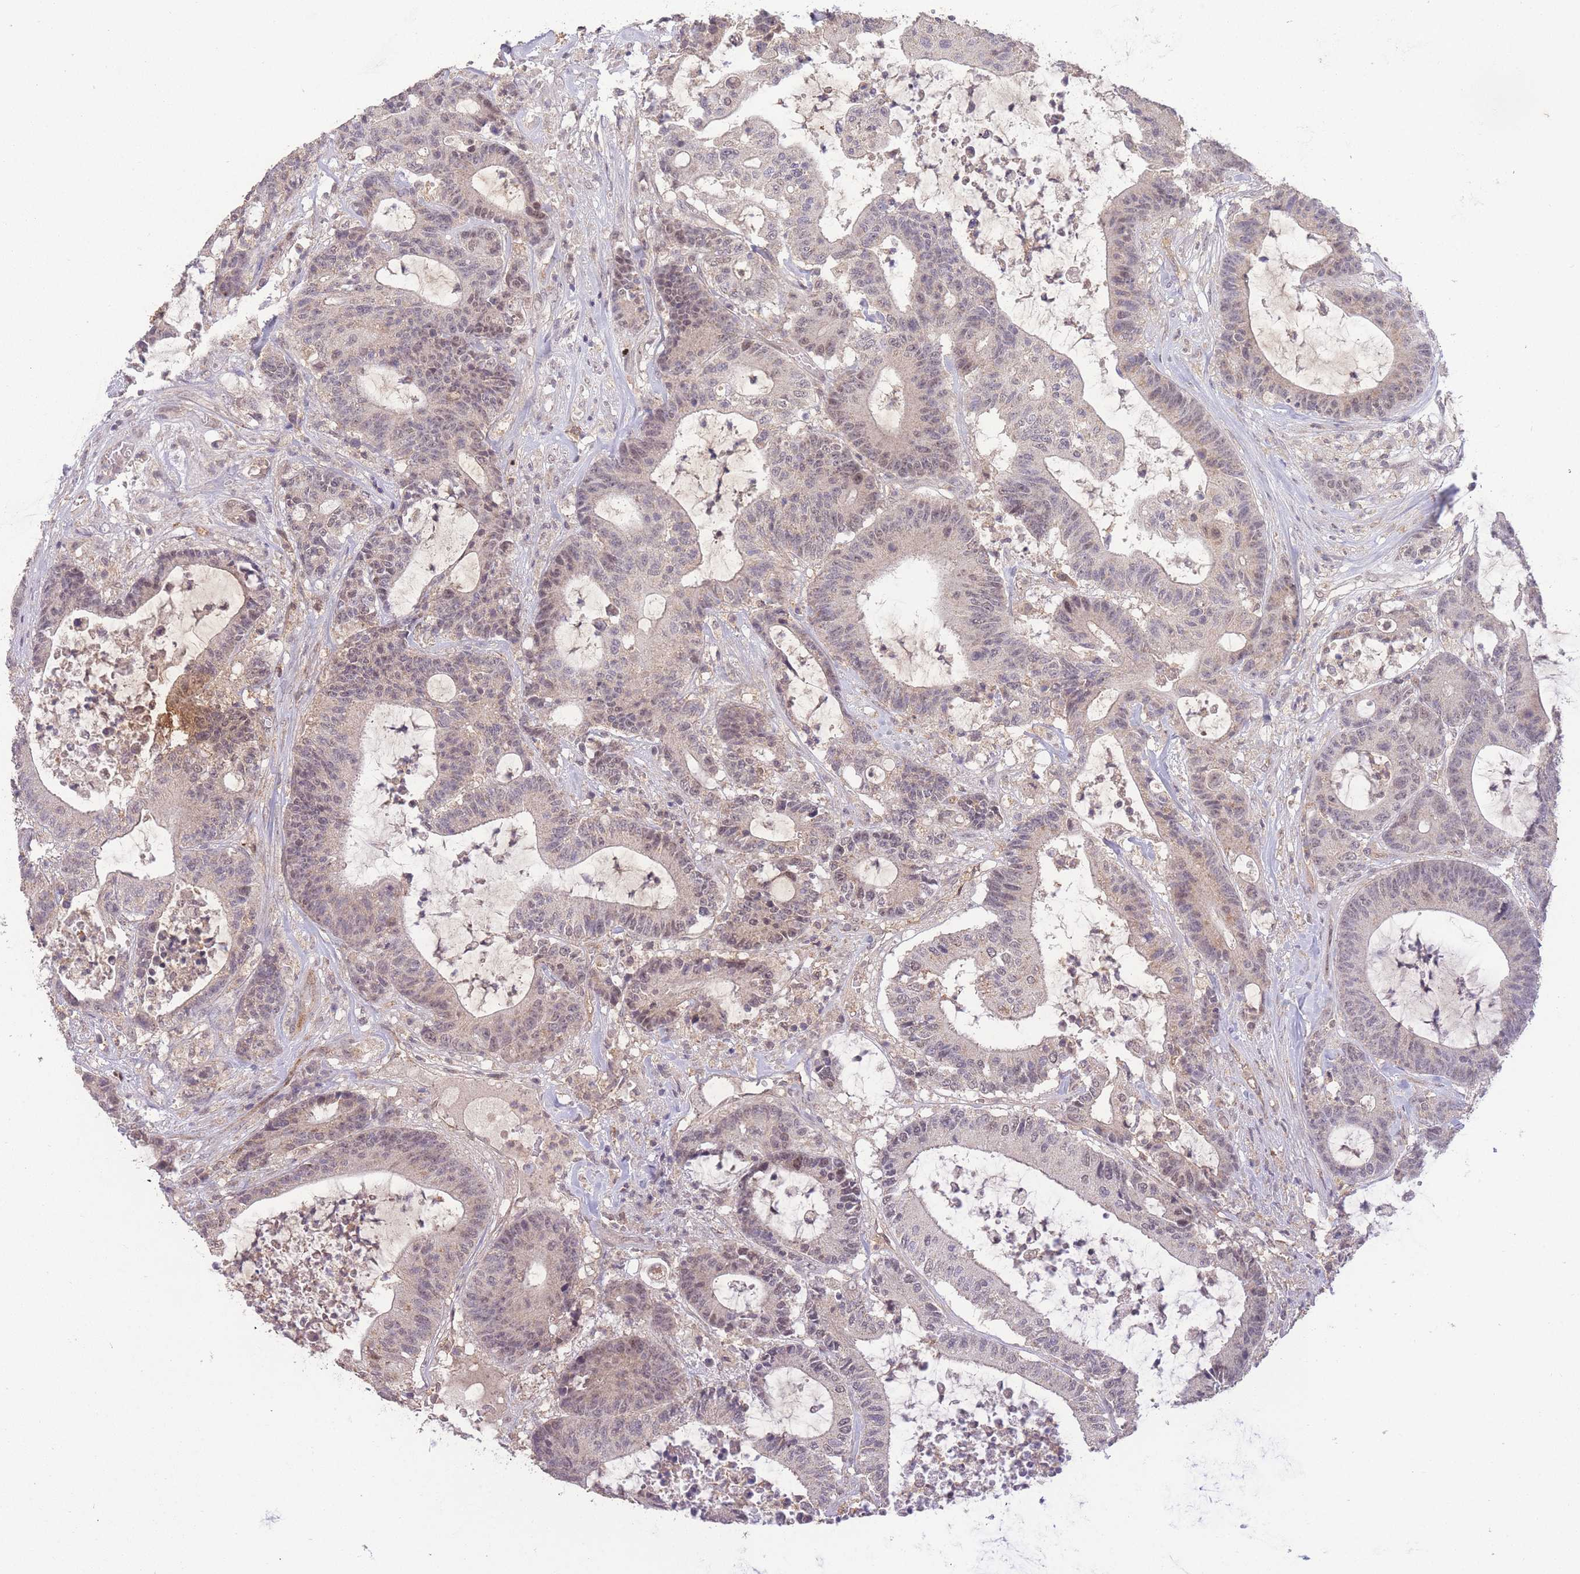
{"staining": {"intensity": "weak", "quantity": "25%-75%", "location": "nuclear"}, "tissue": "colorectal cancer", "cell_type": "Tumor cells", "image_type": "cancer", "snomed": [{"axis": "morphology", "description": "Adenocarcinoma, NOS"}, {"axis": "topography", "description": "Colon"}], "caption": "High-power microscopy captured an immunohistochemistry (IHC) image of adenocarcinoma (colorectal), revealing weak nuclear expression in approximately 25%-75% of tumor cells. (DAB (3,3'-diaminobenzidine) = brown stain, brightfield microscopy at high magnification).", "gene": "RNF144B", "patient": {"sex": "female", "age": 84}}